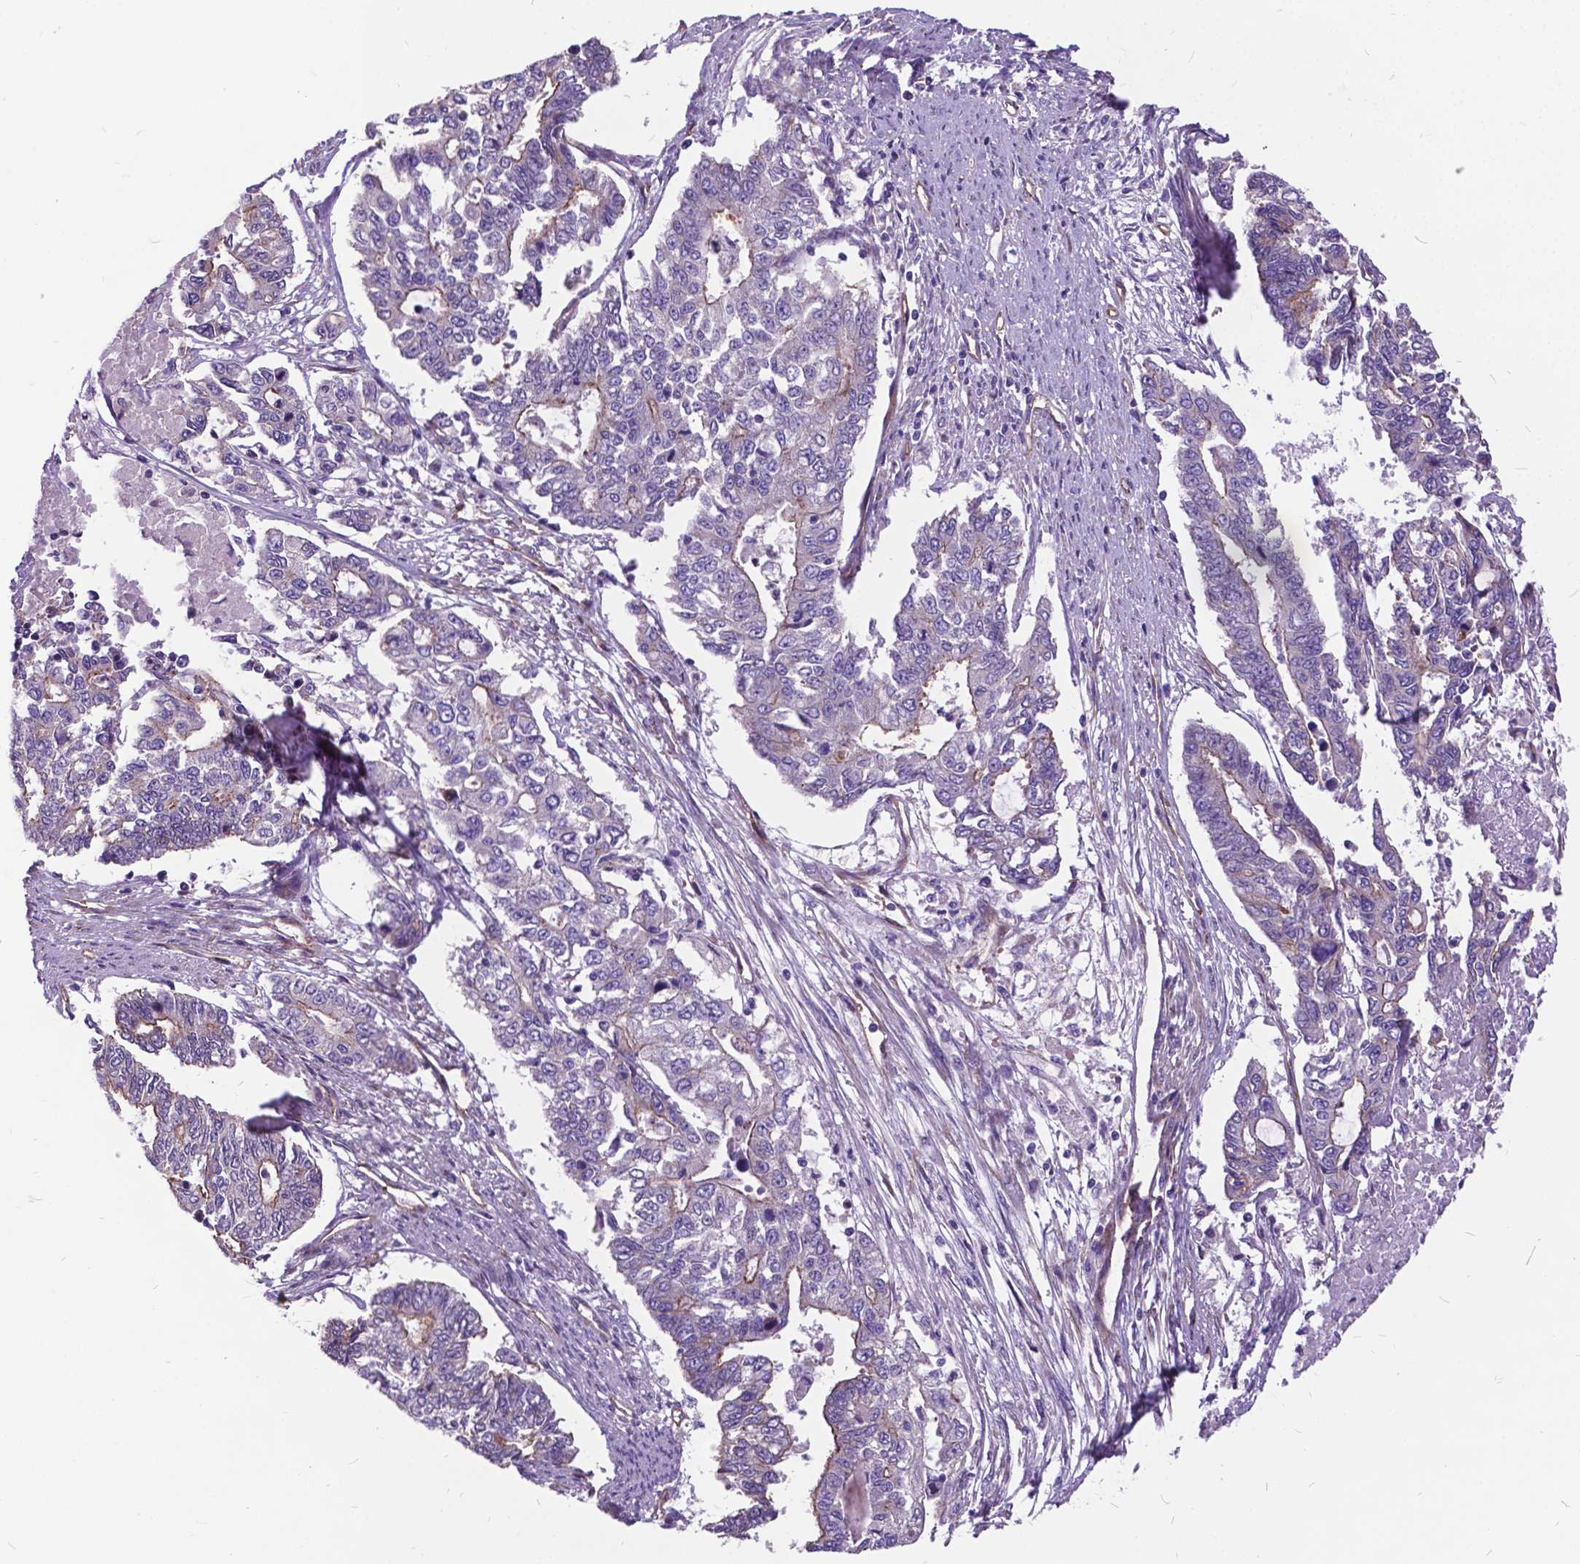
{"staining": {"intensity": "moderate", "quantity": "<25%", "location": "cytoplasmic/membranous"}, "tissue": "endometrial cancer", "cell_type": "Tumor cells", "image_type": "cancer", "snomed": [{"axis": "morphology", "description": "Adenocarcinoma, NOS"}, {"axis": "topography", "description": "Uterus"}], "caption": "Protein staining by immunohistochemistry (IHC) reveals moderate cytoplasmic/membranous staining in approximately <25% of tumor cells in endometrial cancer (adenocarcinoma). The staining was performed using DAB to visualize the protein expression in brown, while the nuclei were stained in blue with hematoxylin (Magnification: 20x).", "gene": "FLT4", "patient": {"sex": "female", "age": 59}}